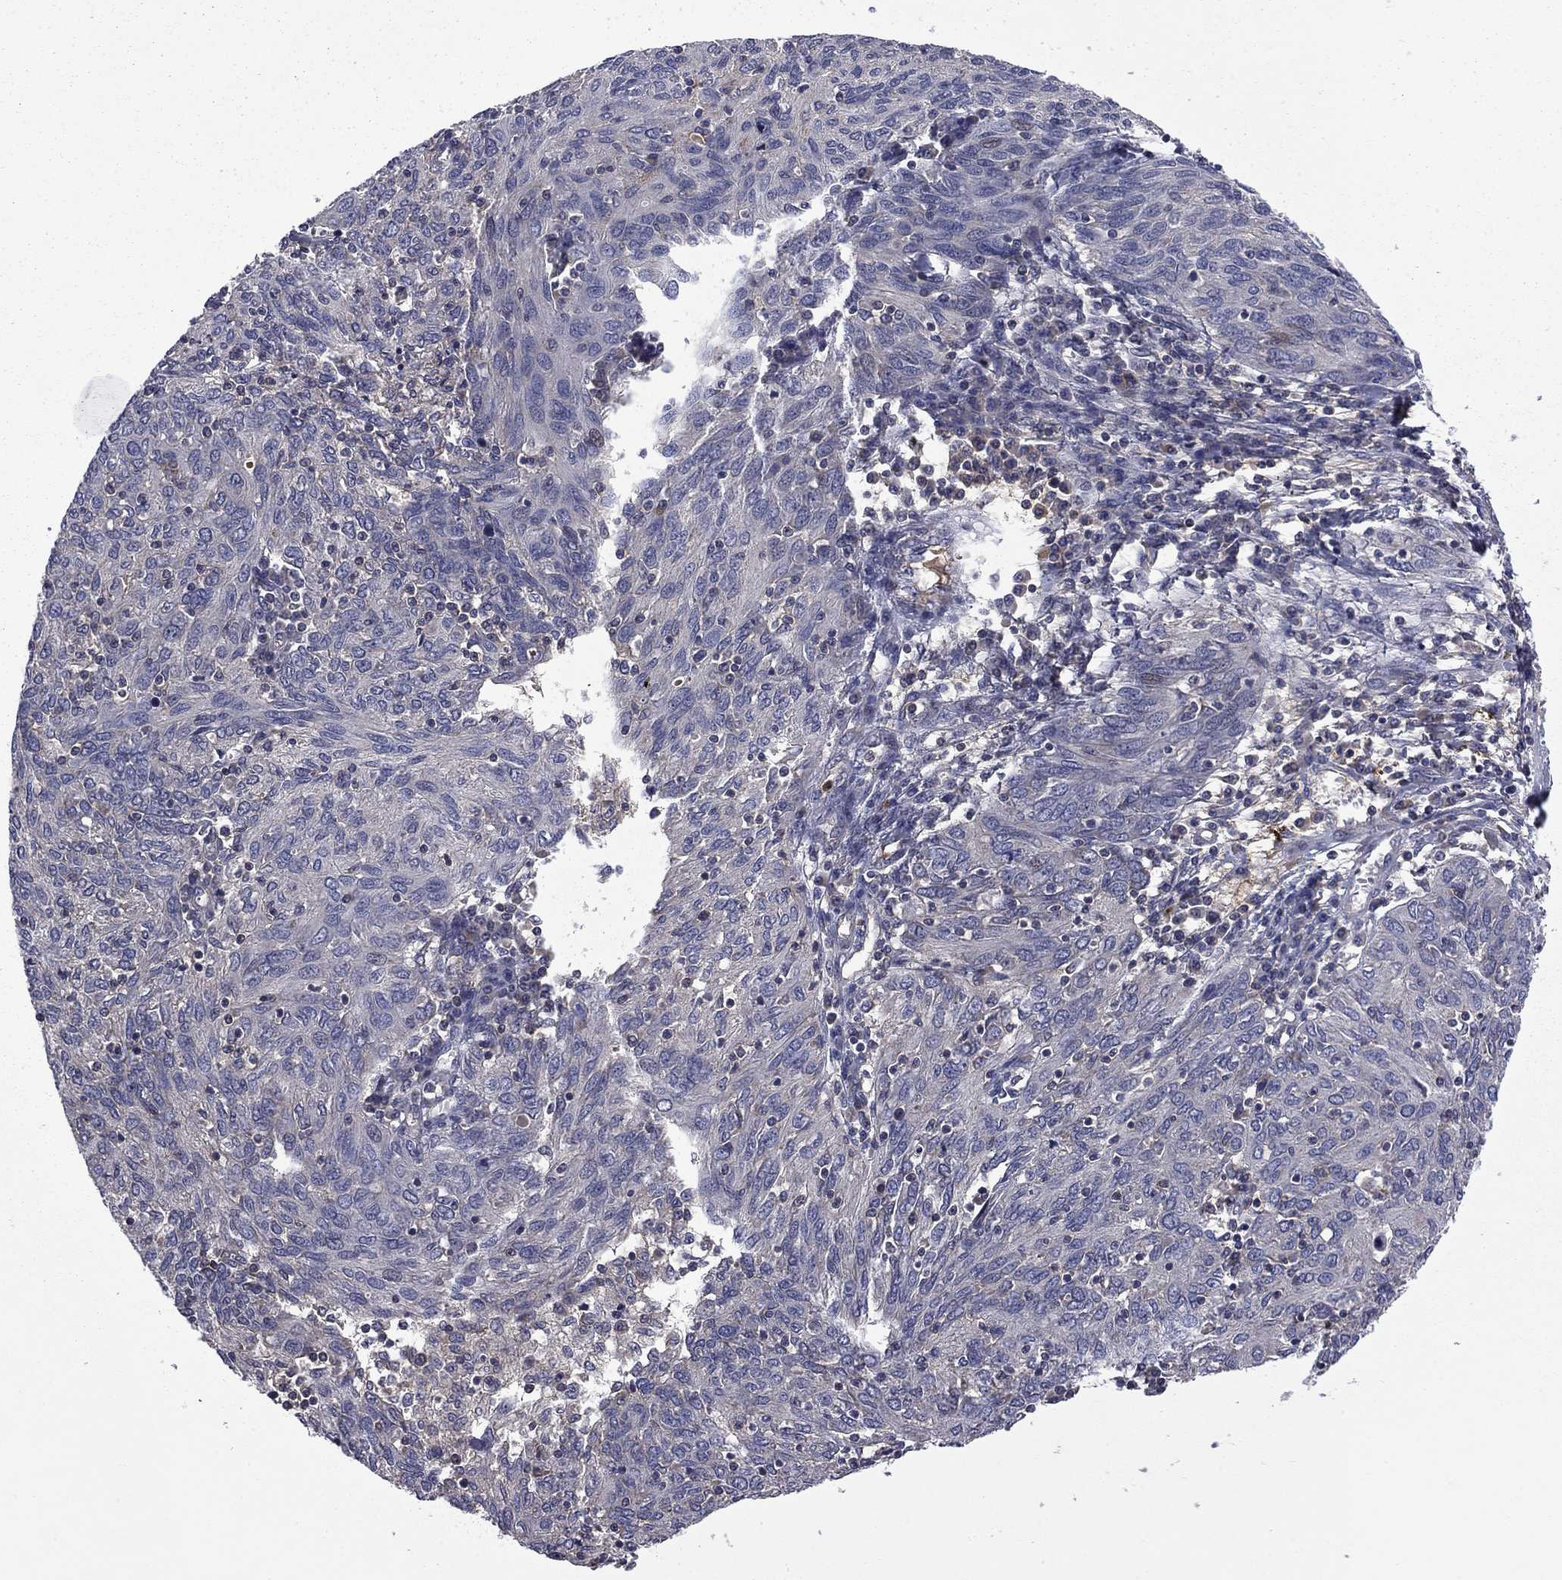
{"staining": {"intensity": "negative", "quantity": "none", "location": "none"}, "tissue": "ovarian cancer", "cell_type": "Tumor cells", "image_type": "cancer", "snomed": [{"axis": "morphology", "description": "Carcinoma, endometroid"}, {"axis": "topography", "description": "Ovary"}], "caption": "Image shows no protein positivity in tumor cells of ovarian cancer tissue.", "gene": "CEACAM7", "patient": {"sex": "female", "age": 50}}